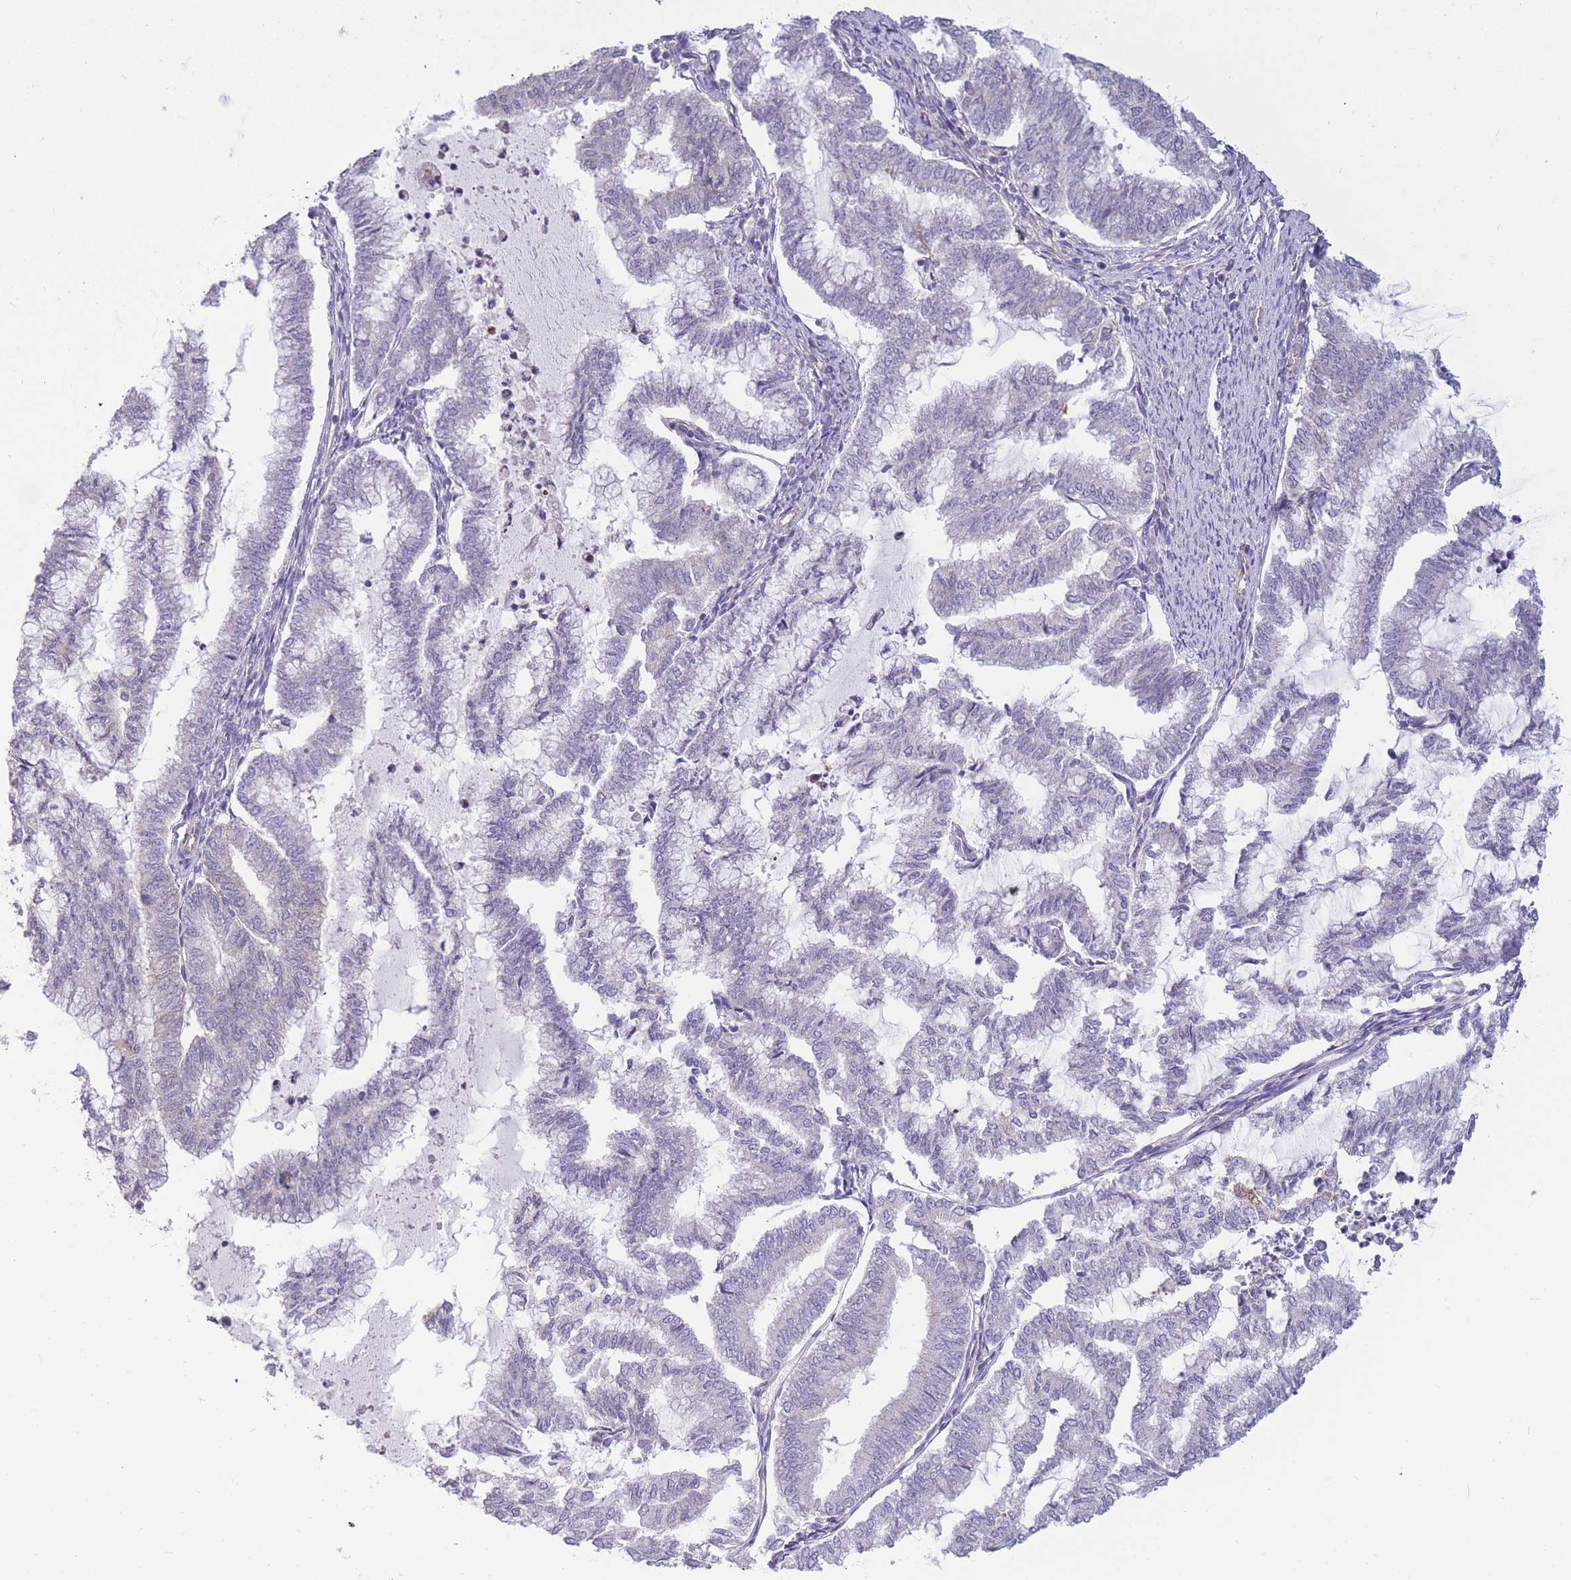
{"staining": {"intensity": "weak", "quantity": "<25%", "location": "cytoplasmic/membranous"}, "tissue": "endometrial cancer", "cell_type": "Tumor cells", "image_type": "cancer", "snomed": [{"axis": "morphology", "description": "Adenocarcinoma, NOS"}, {"axis": "topography", "description": "Endometrium"}], "caption": "A photomicrograph of human endometrial adenocarcinoma is negative for staining in tumor cells. Nuclei are stained in blue.", "gene": "SMC6", "patient": {"sex": "female", "age": 79}}